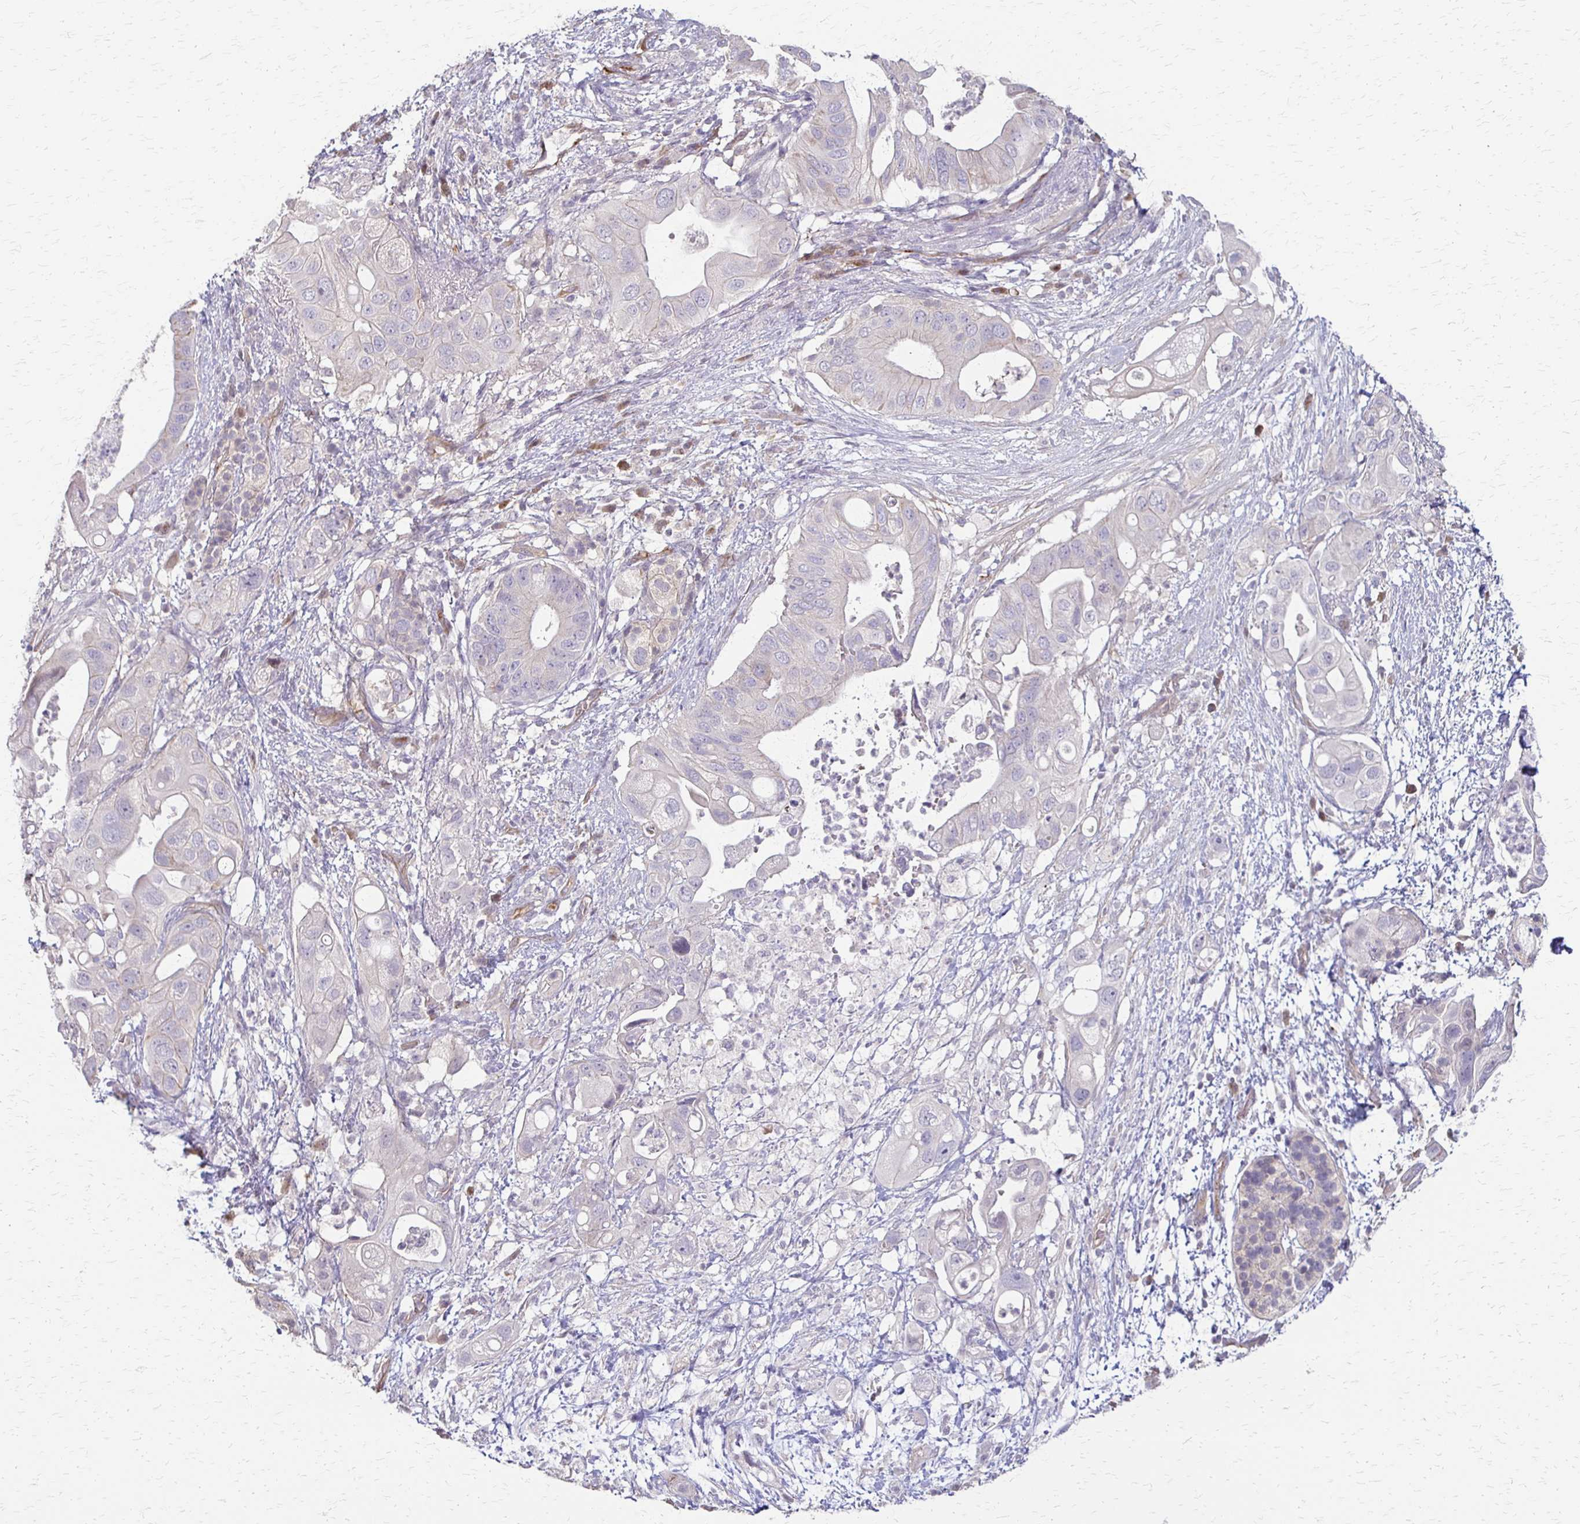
{"staining": {"intensity": "negative", "quantity": "none", "location": "none"}, "tissue": "pancreatic cancer", "cell_type": "Tumor cells", "image_type": "cancer", "snomed": [{"axis": "morphology", "description": "Adenocarcinoma, NOS"}, {"axis": "topography", "description": "Pancreas"}], "caption": "Tumor cells show no significant positivity in adenocarcinoma (pancreatic).", "gene": "CFL2", "patient": {"sex": "female", "age": 72}}